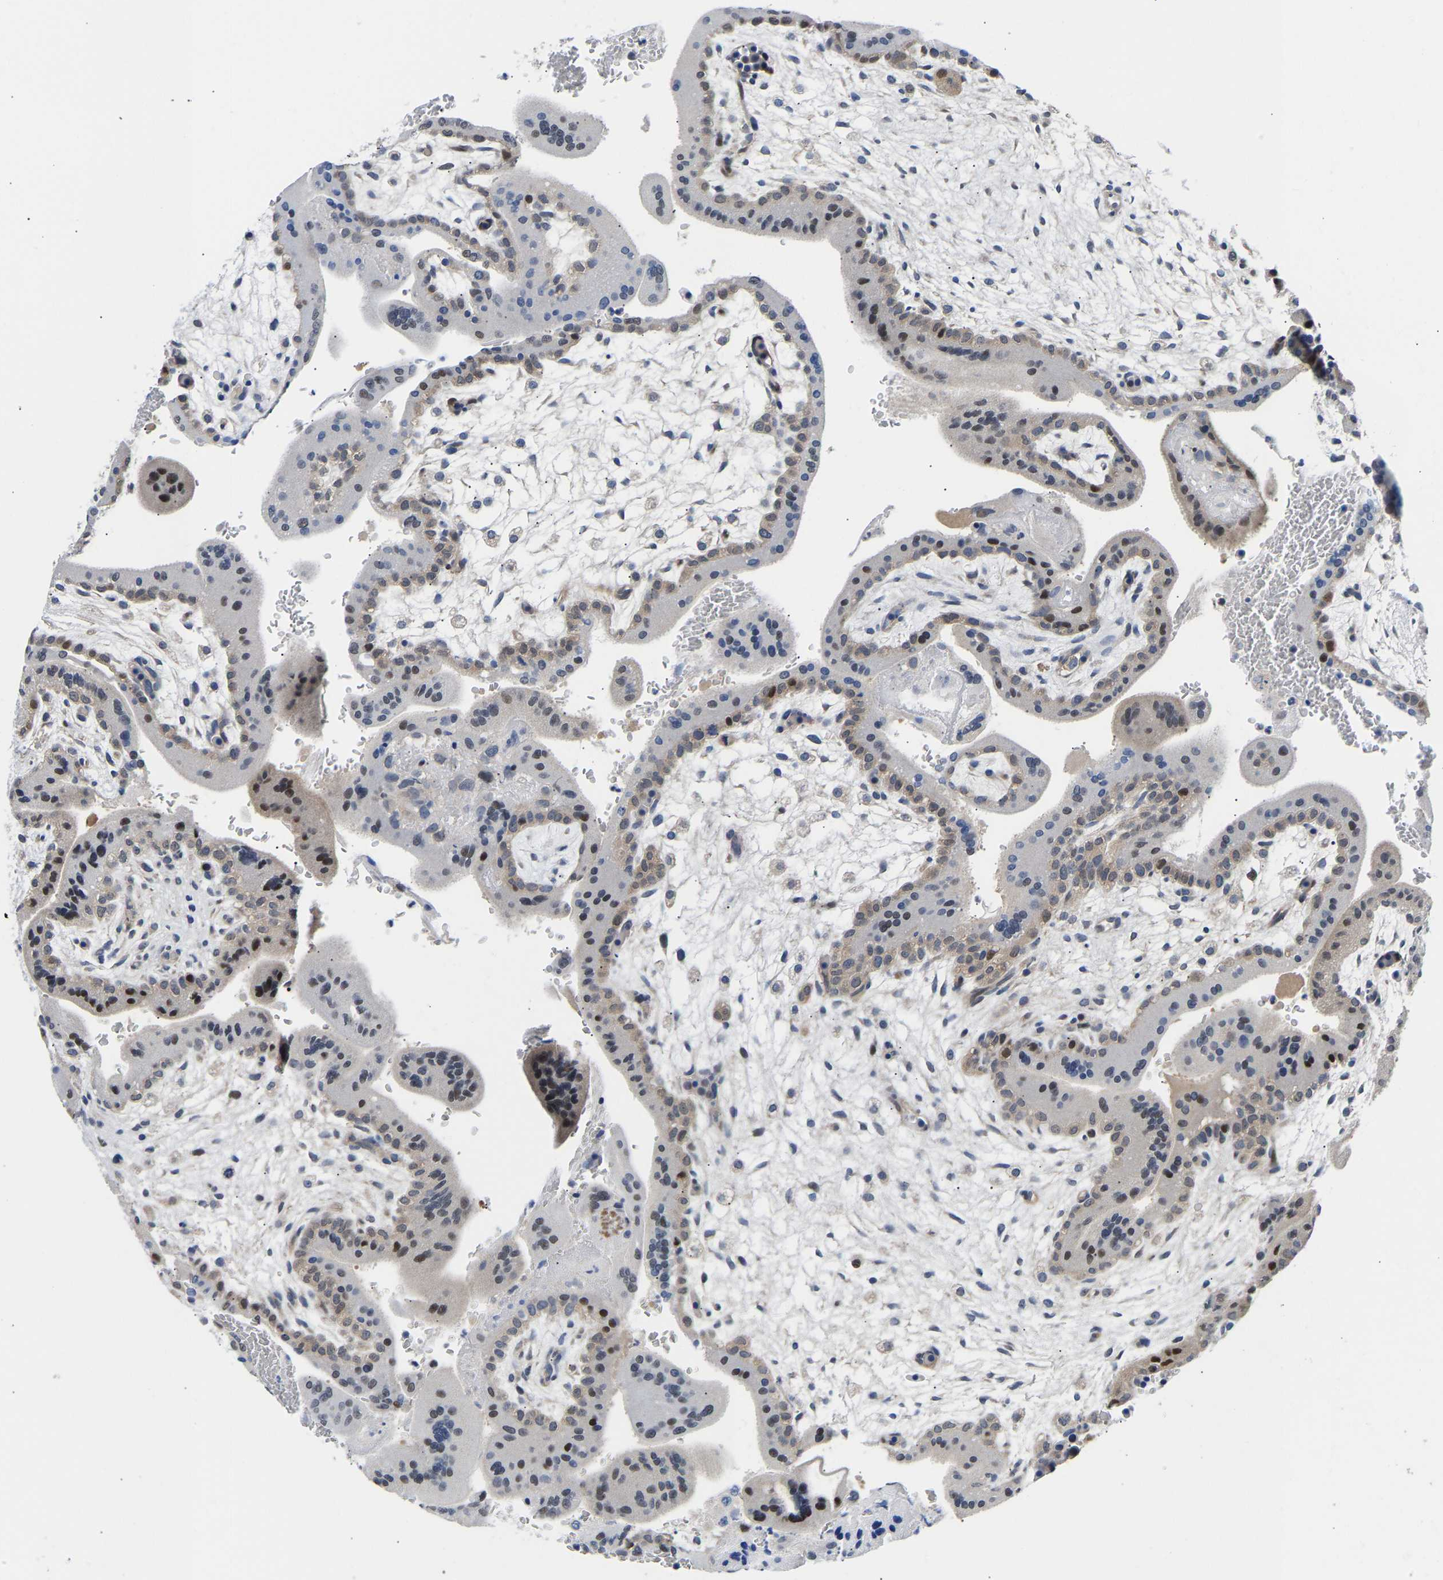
{"staining": {"intensity": "negative", "quantity": "none", "location": "none"}, "tissue": "placenta", "cell_type": "Decidual cells", "image_type": "normal", "snomed": [{"axis": "morphology", "description": "Normal tissue, NOS"}, {"axis": "topography", "description": "Placenta"}], "caption": "Placenta was stained to show a protein in brown. There is no significant positivity in decidual cells. Brightfield microscopy of immunohistochemistry (IHC) stained with DAB (brown) and hematoxylin (blue), captured at high magnification.", "gene": "PTRHD1", "patient": {"sex": "female", "age": 35}}